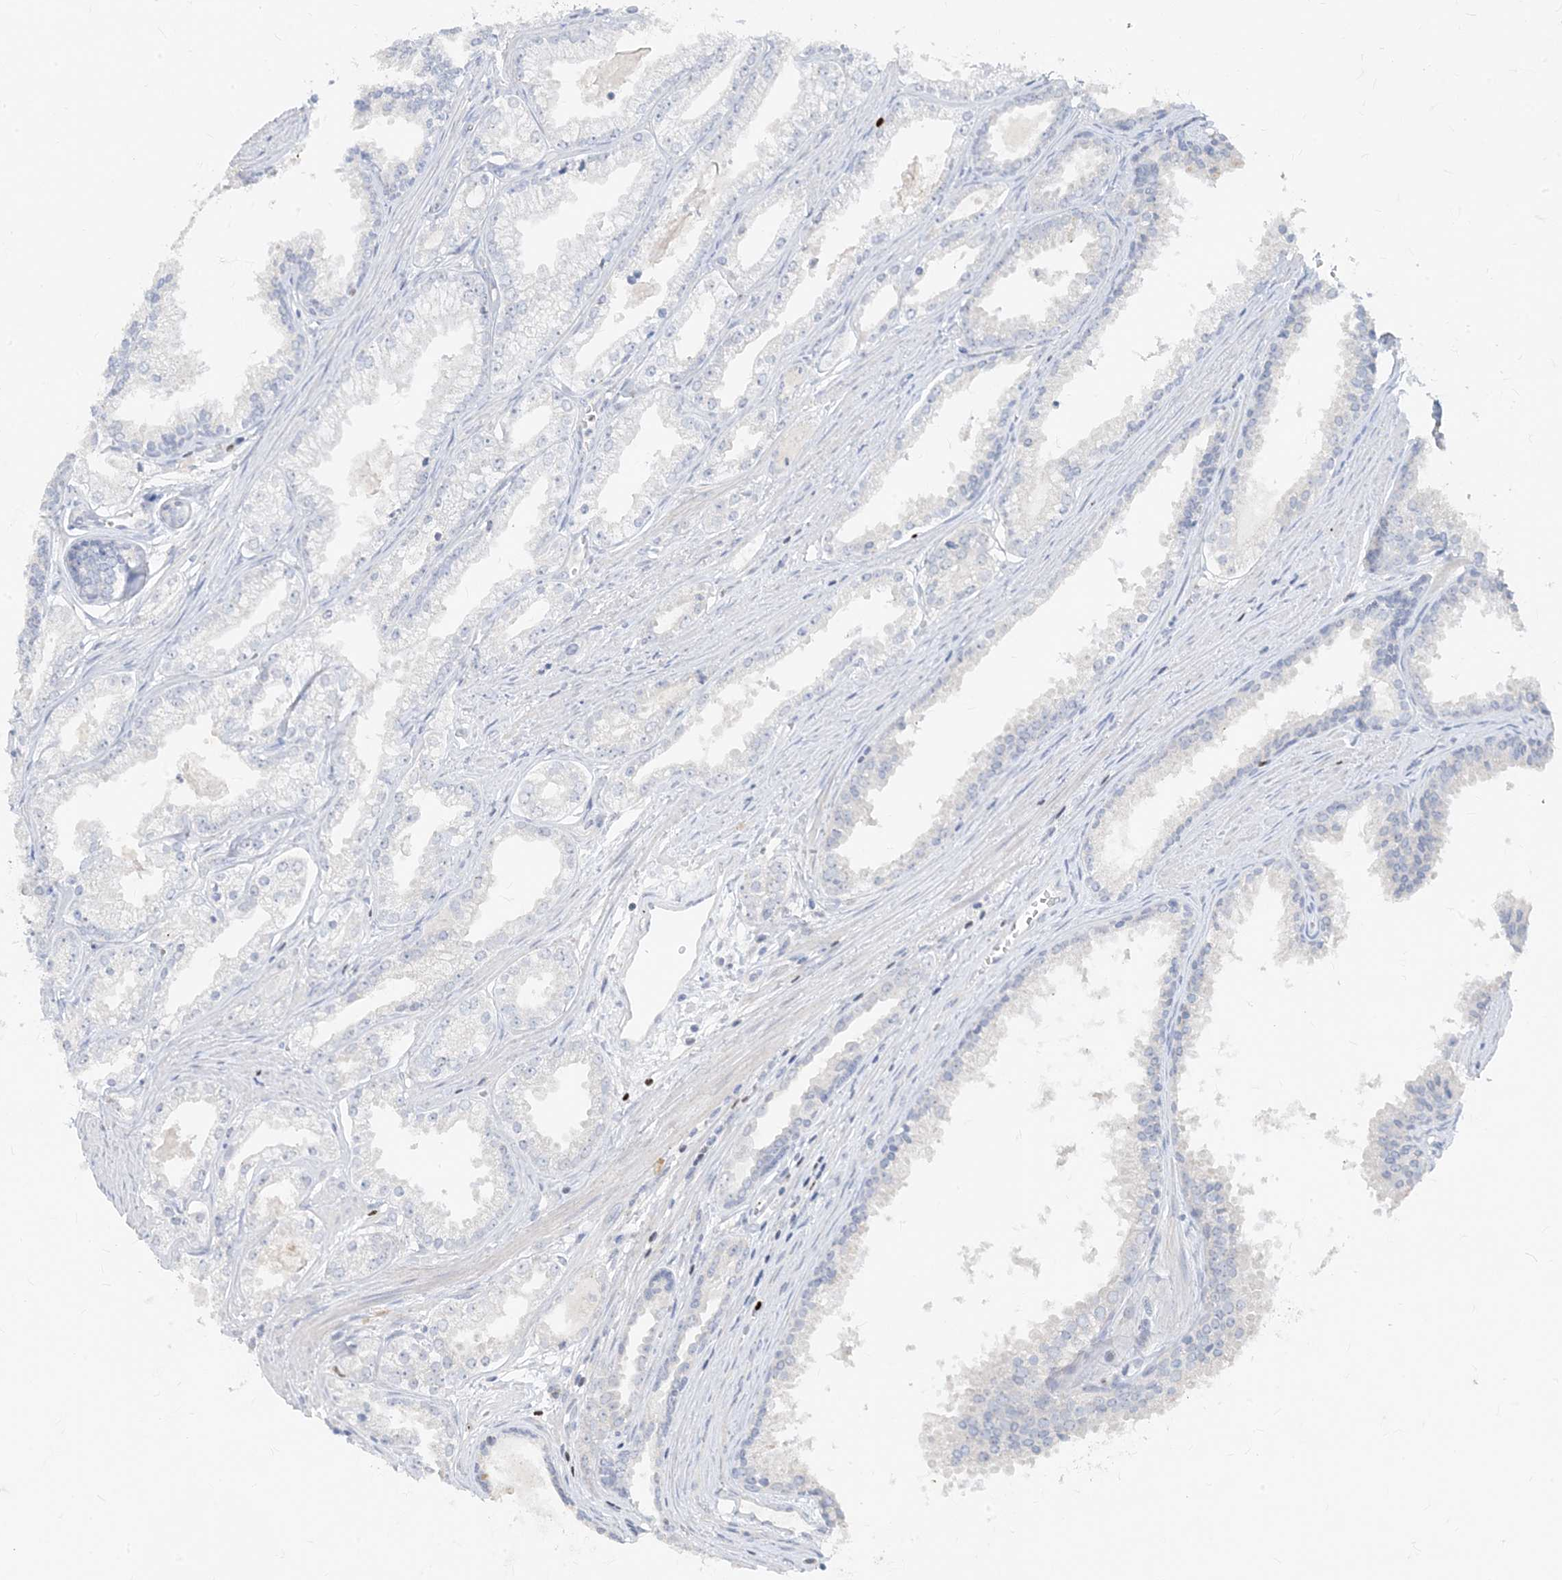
{"staining": {"intensity": "negative", "quantity": "none", "location": "none"}, "tissue": "prostate cancer", "cell_type": "Tumor cells", "image_type": "cancer", "snomed": [{"axis": "morphology", "description": "Adenocarcinoma, High grade"}, {"axis": "topography", "description": "Prostate"}], "caption": "Immunohistochemical staining of prostate adenocarcinoma (high-grade) displays no significant expression in tumor cells.", "gene": "TBX21", "patient": {"sex": "male", "age": 68}}